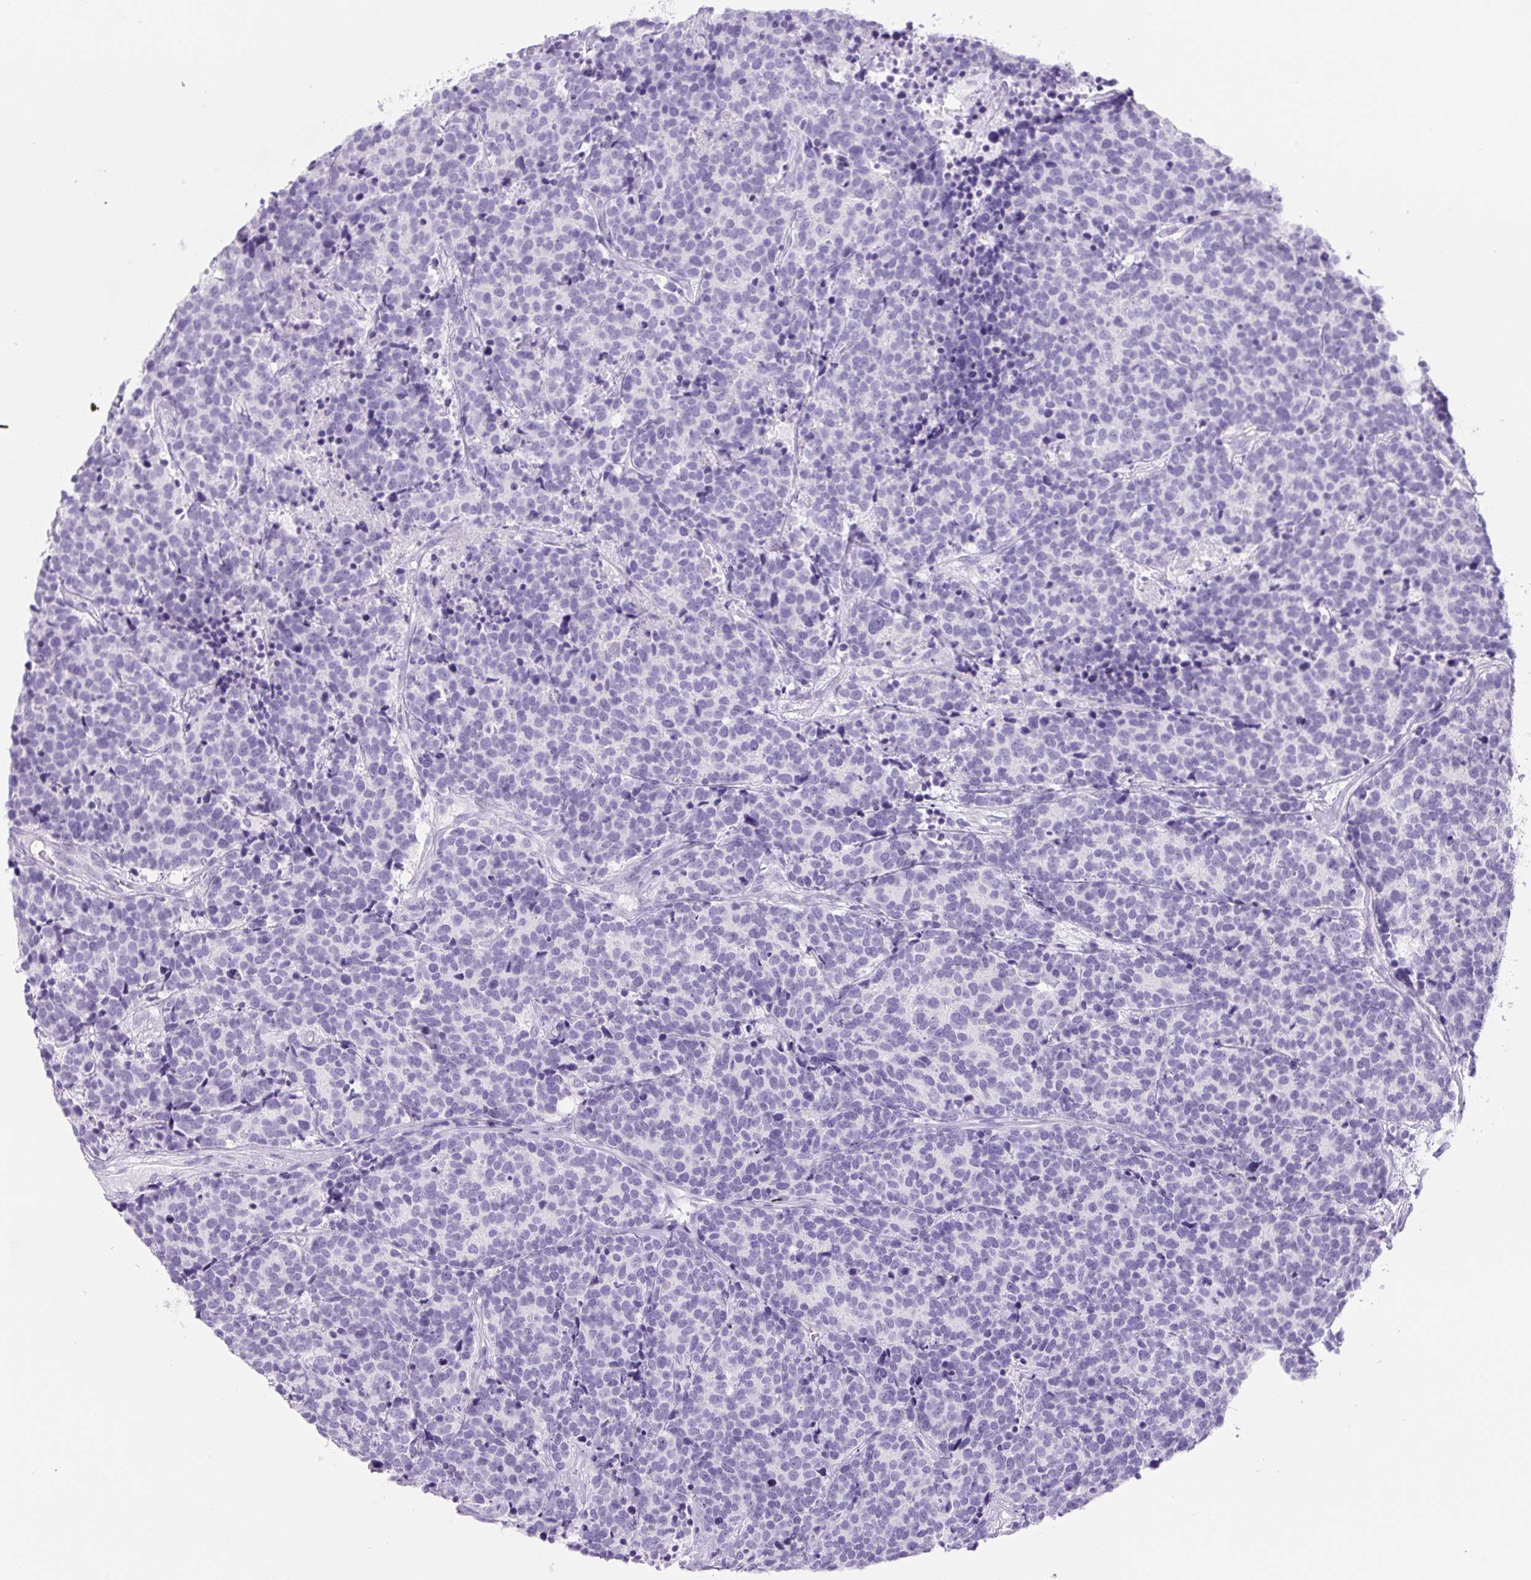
{"staining": {"intensity": "negative", "quantity": "none", "location": "none"}, "tissue": "carcinoid", "cell_type": "Tumor cells", "image_type": "cancer", "snomed": [{"axis": "morphology", "description": "Carcinoid, malignant, NOS"}, {"axis": "topography", "description": "Skin"}], "caption": "Carcinoid stained for a protein using IHC demonstrates no positivity tumor cells.", "gene": "YIF1B", "patient": {"sex": "female", "age": 79}}